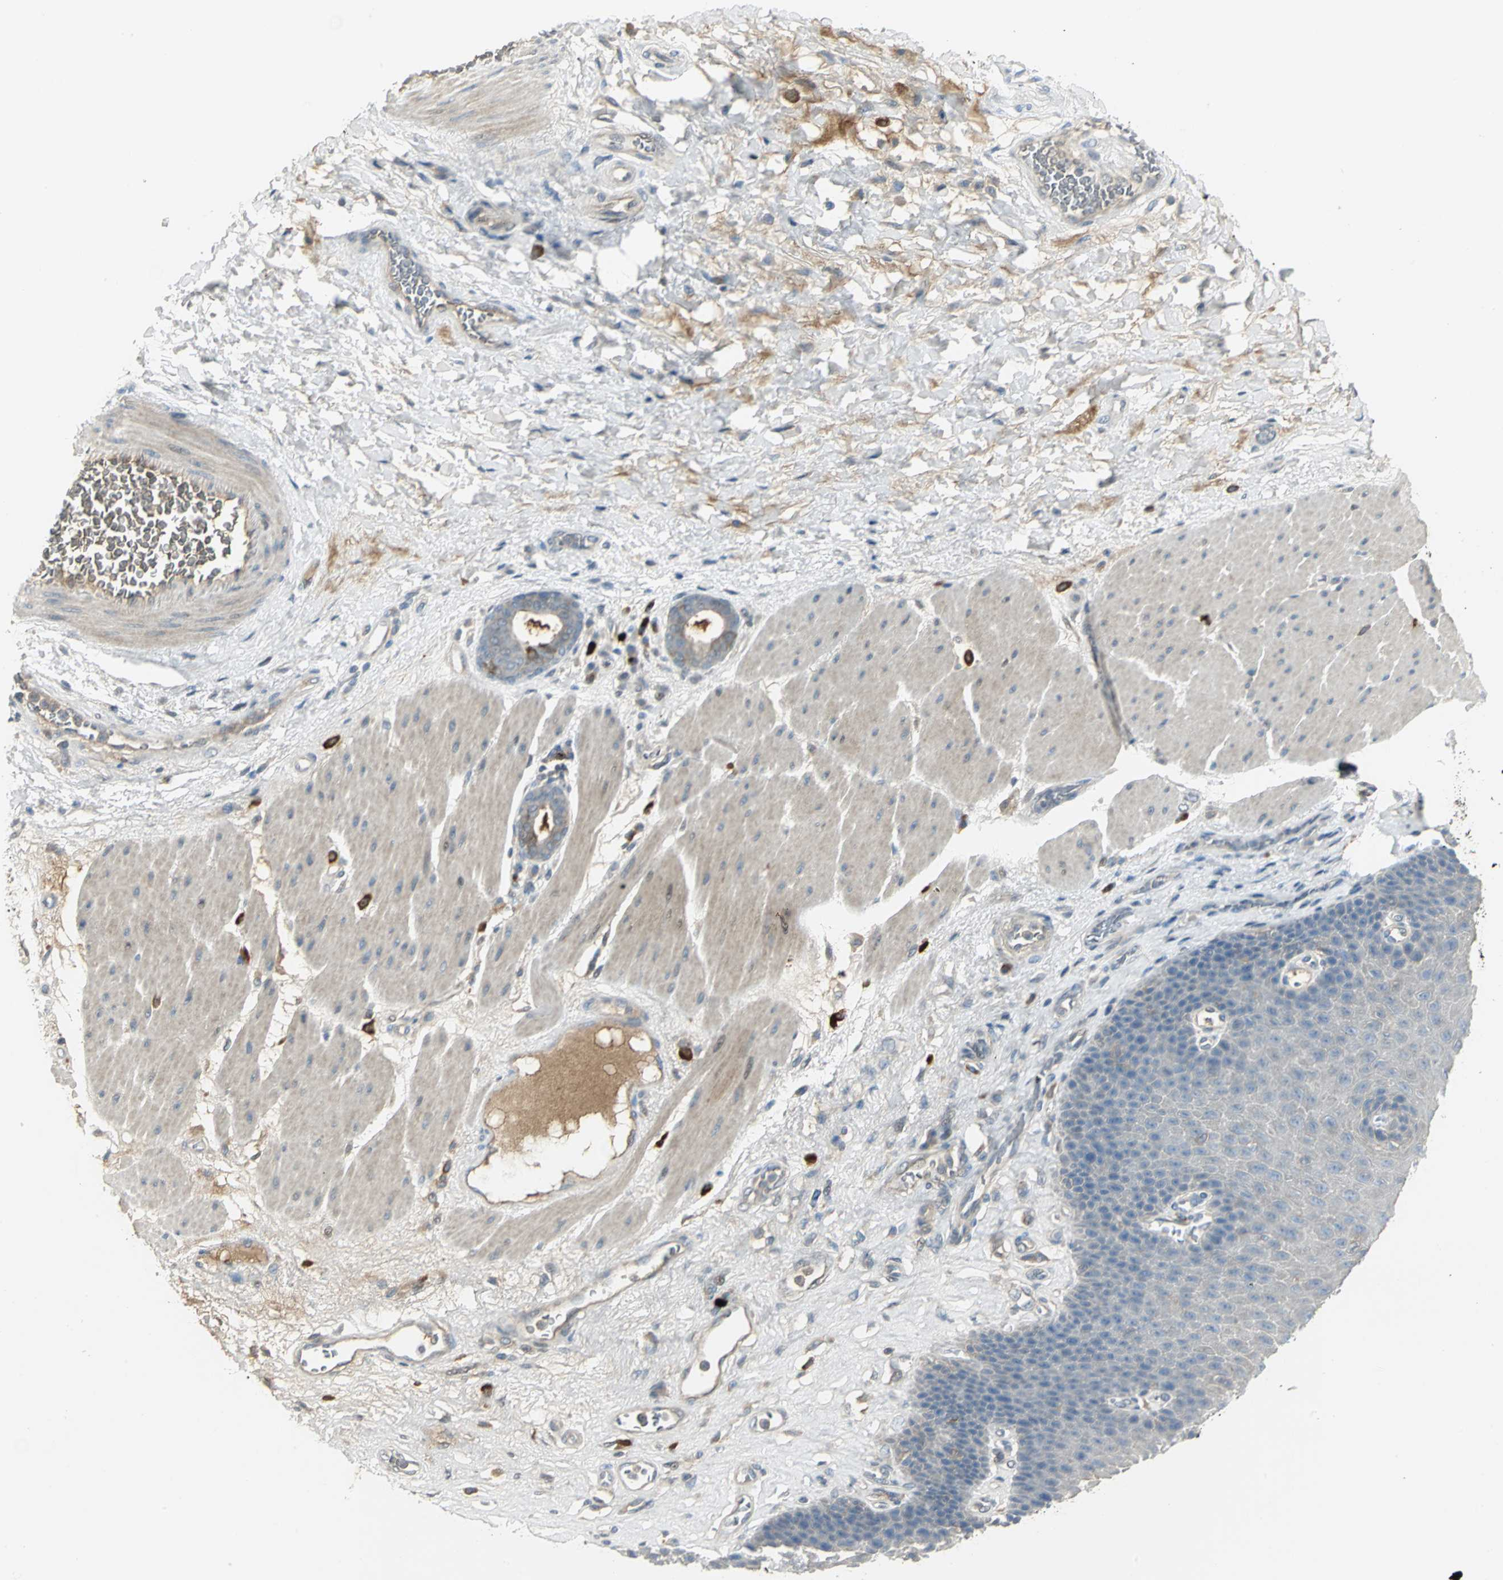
{"staining": {"intensity": "negative", "quantity": "none", "location": "none"}, "tissue": "esophagus", "cell_type": "Squamous epithelial cells", "image_type": "normal", "snomed": [{"axis": "morphology", "description": "Normal tissue, NOS"}, {"axis": "topography", "description": "Esophagus"}], "caption": "Immunohistochemistry photomicrograph of normal esophagus: human esophagus stained with DAB reveals no significant protein staining in squamous epithelial cells.", "gene": "PROC", "patient": {"sex": "female", "age": 72}}